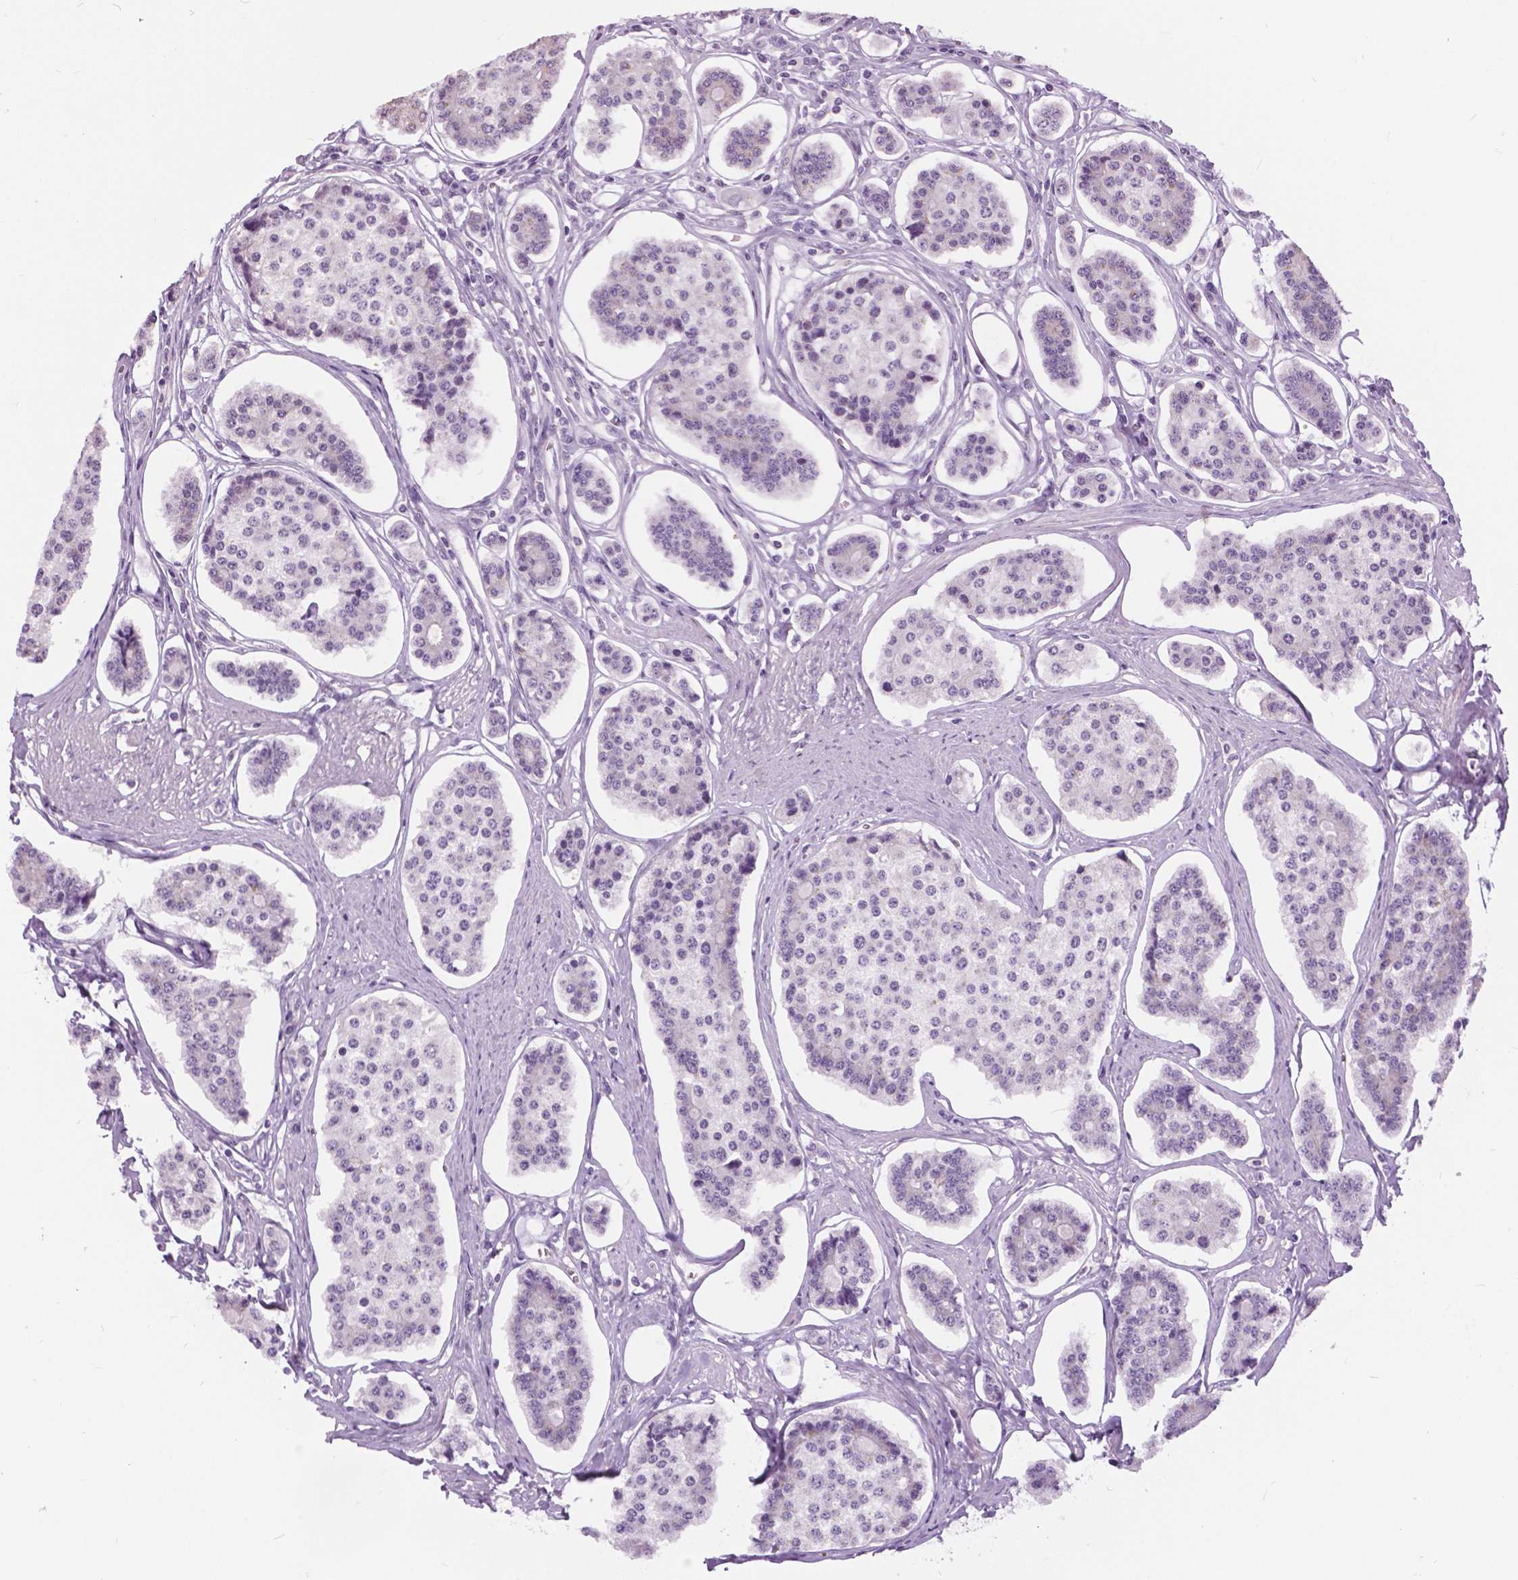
{"staining": {"intensity": "negative", "quantity": "none", "location": "none"}, "tissue": "carcinoid", "cell_type": "Tumor cells", "image_type": "cancer", "snomed": [{"axis": "morphology", "description": "Carcinoid, malignant, NOS"}, {"axis": "topography", "description": "Small intestine"}], "caption": "Tumor cells are negative for protein expression in human carcinoid.", "gene": "MYOM1", "patient": {"sex": "female", "age": 65}}